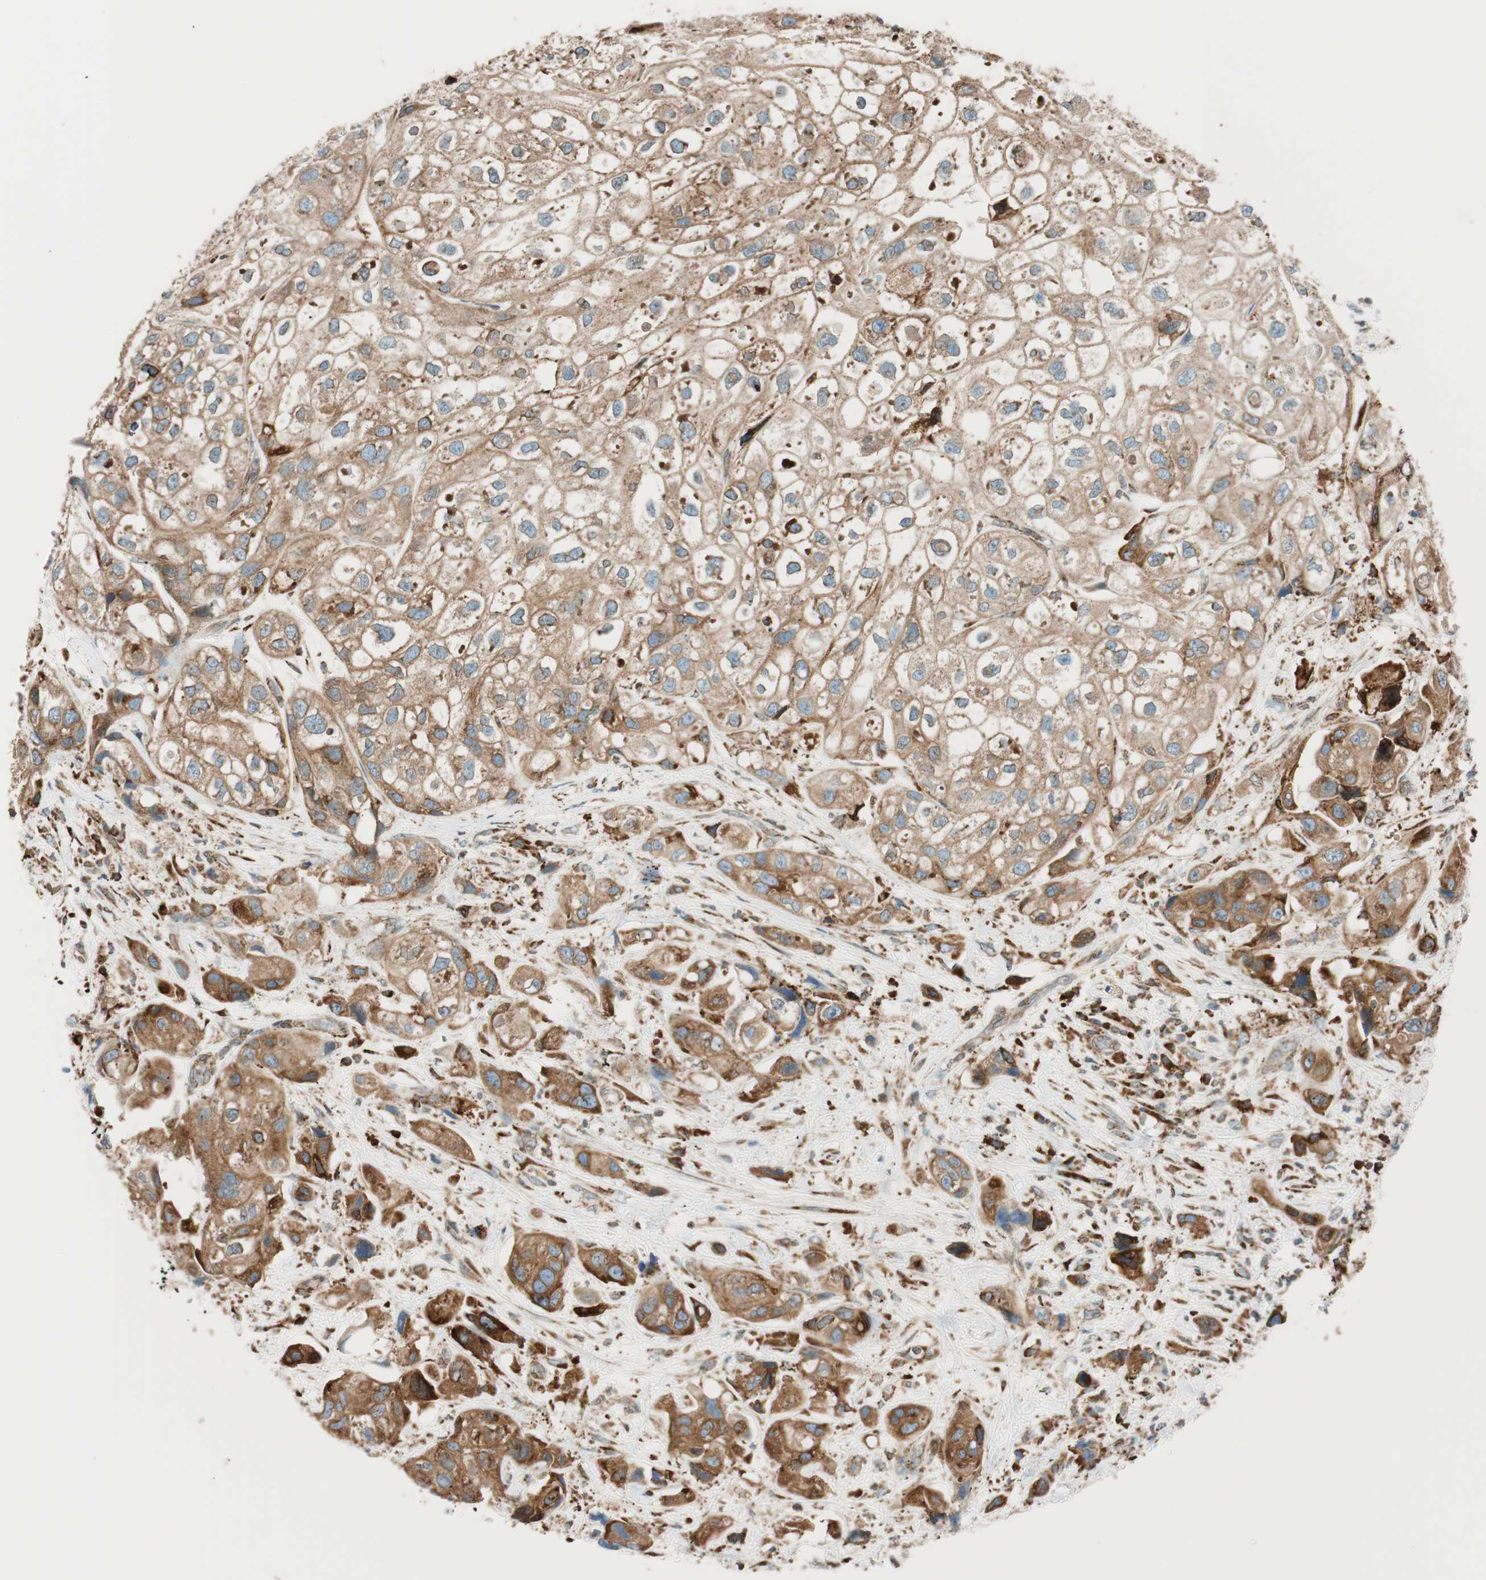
{"staining": {"intensity": "moderate", "quantity": ">75%", "location": "cytoplasmic/membranous"}, "tissue": "urothelial cancer", "cell_type": "Tumor cells", "image_type": "cancer", "snomed": [{"axis": "morphology", "description": "Urothelial carcinoma, High grade"}, {"axis": "topography", "description": "Urinary bladder"}], "caption": "A medium amount of moderate cytoplasmic/membranous positivity is present in about >75% of tumor cells in urothelial cancer tissue.", "gene": "PRKCSH", "patient": {"sex": "female", "age": 64}}